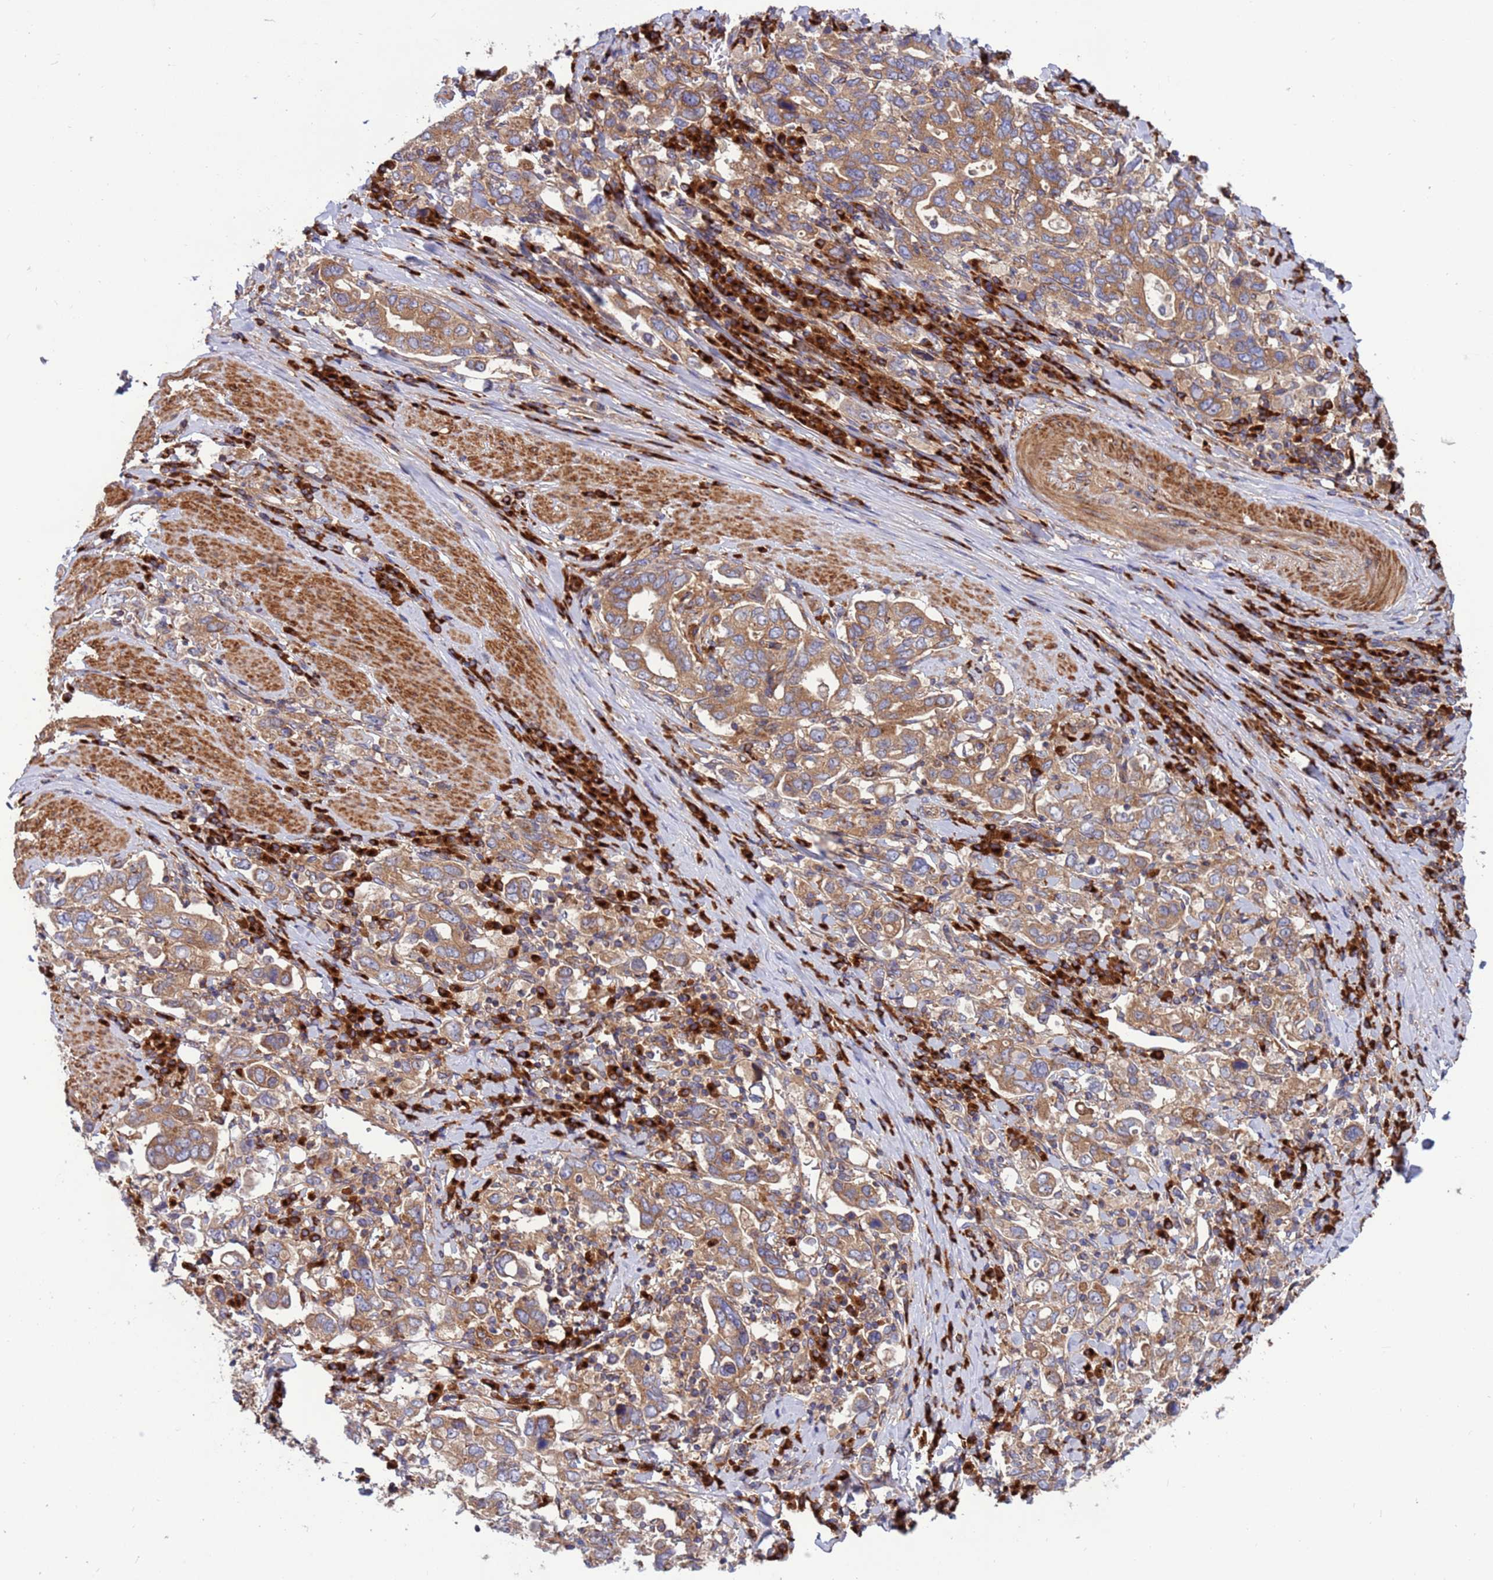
{"staining": {"intensity": "moderate", "quantity": ">75%", "location": "cytoplasmic/membranous"}, "tissue": "stomach cancer", "cell_type": "Tumor cells", "image_type": "cancer", "snomed": [{"axis": "morphology", "description": "Adenocarcinoma, NOS"}, {"axis": "topography", "description": "Stomach, upper"}], "caption": "Brown immunohistochemical staining in human stomach cancer exhibits moderate cytoplasmic/membranous staining in approximately >75% of tumor cells. The staining is performed using DAB brown chromogen to label protein expression. The nuclei are counter-stained blue using hematoxylin.", "gene": "ZC3HAV1", "patient": {"sex": "male", "age": 62}}